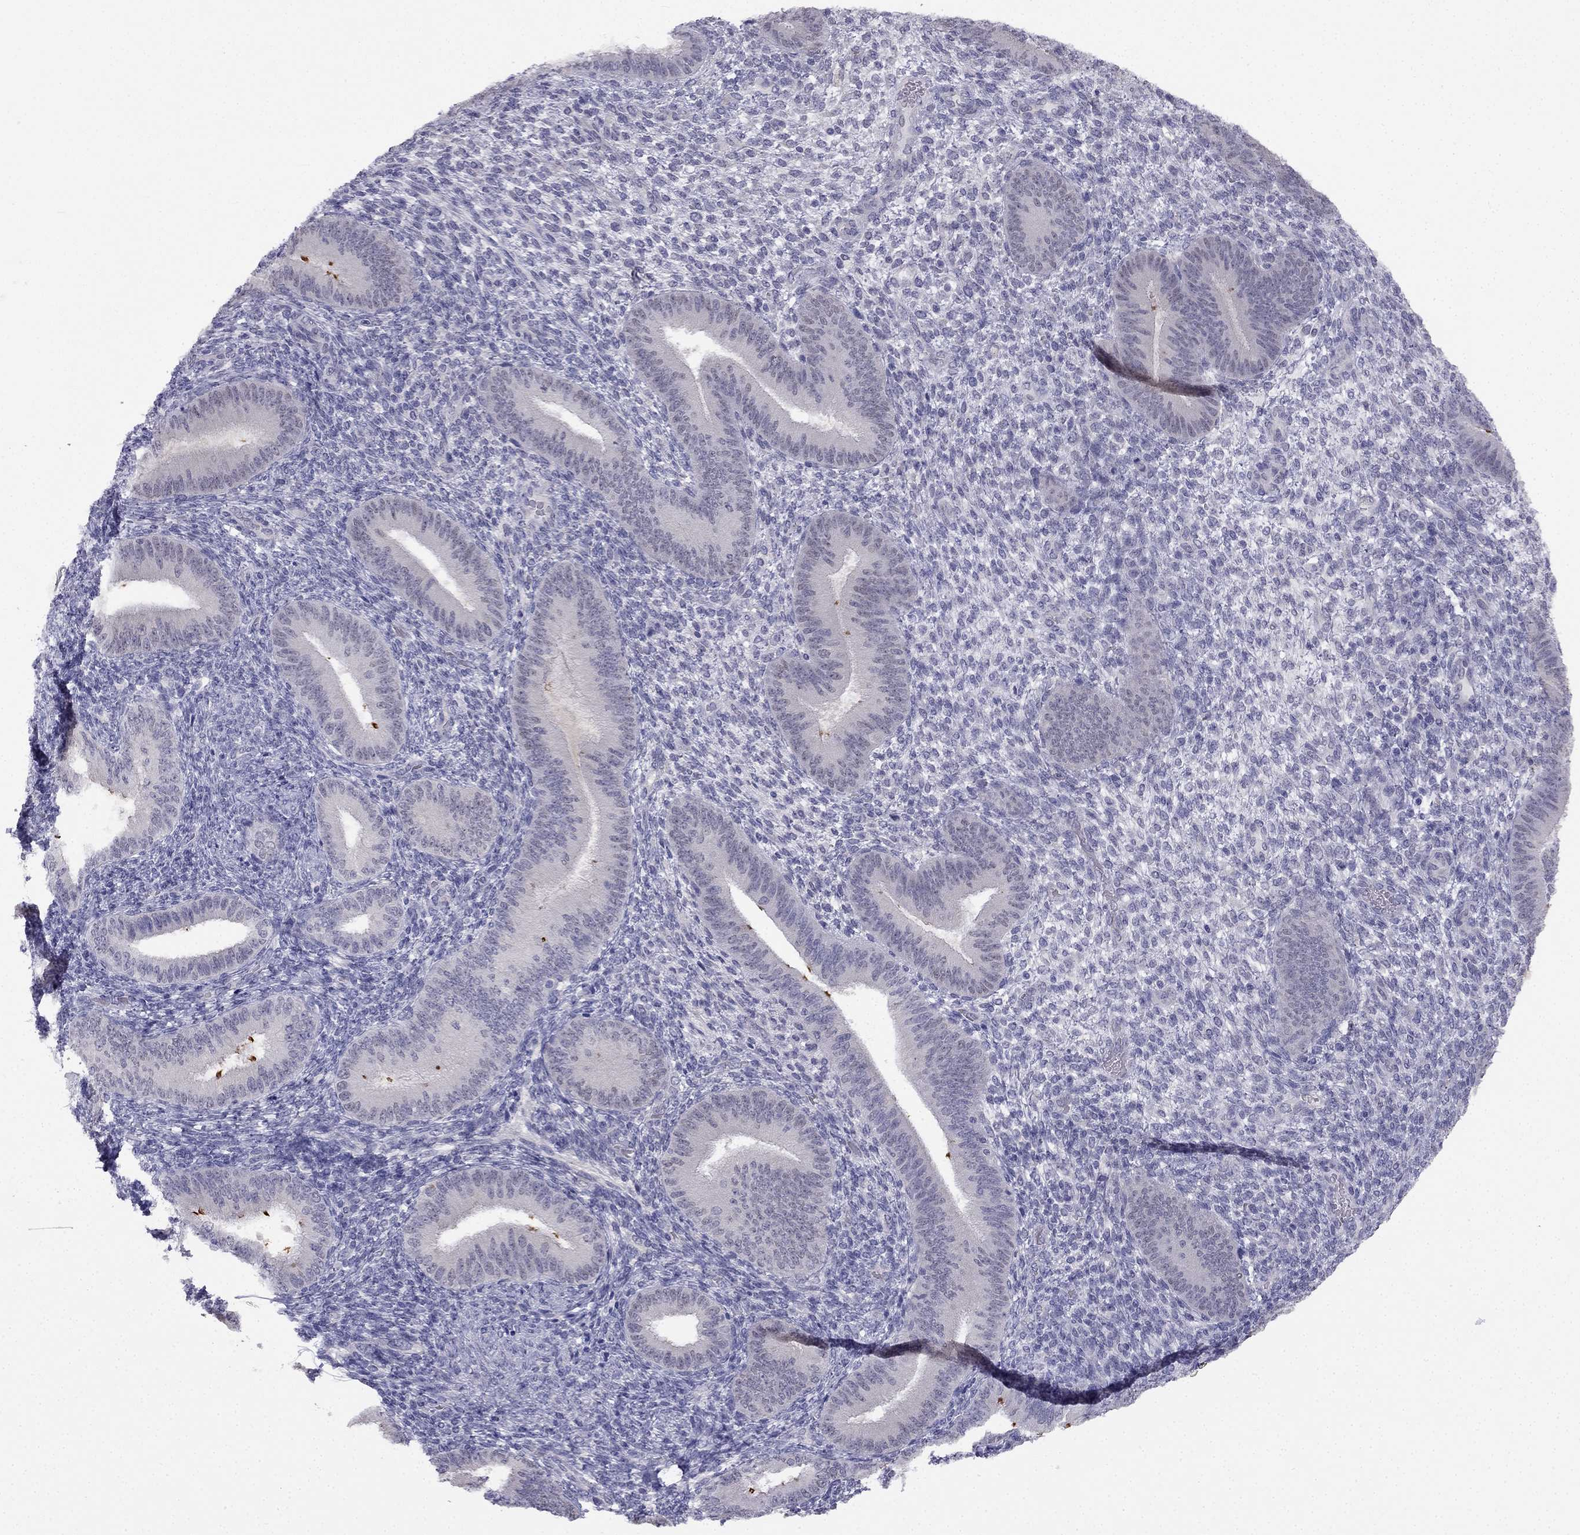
{"staining": {"intensity": "negative", "quantity": "none", "location": "none"}, "tissue": "endometrium", "cell_type": "Cells in endometrial stroma", "image_type": "normal", "snomed": [{"axis": "morphology", "description": "Normal tissue, NOS"}, {"axis": "topography", "description": "Endometrium"}], "caption": "This is a photomicrograph of IHC staining of unremarkable endometrium, which shows no positivity in cells in endometrial stroma.", "gene": "C16orf89", "patient": {"sex": "female", "age": 39}}